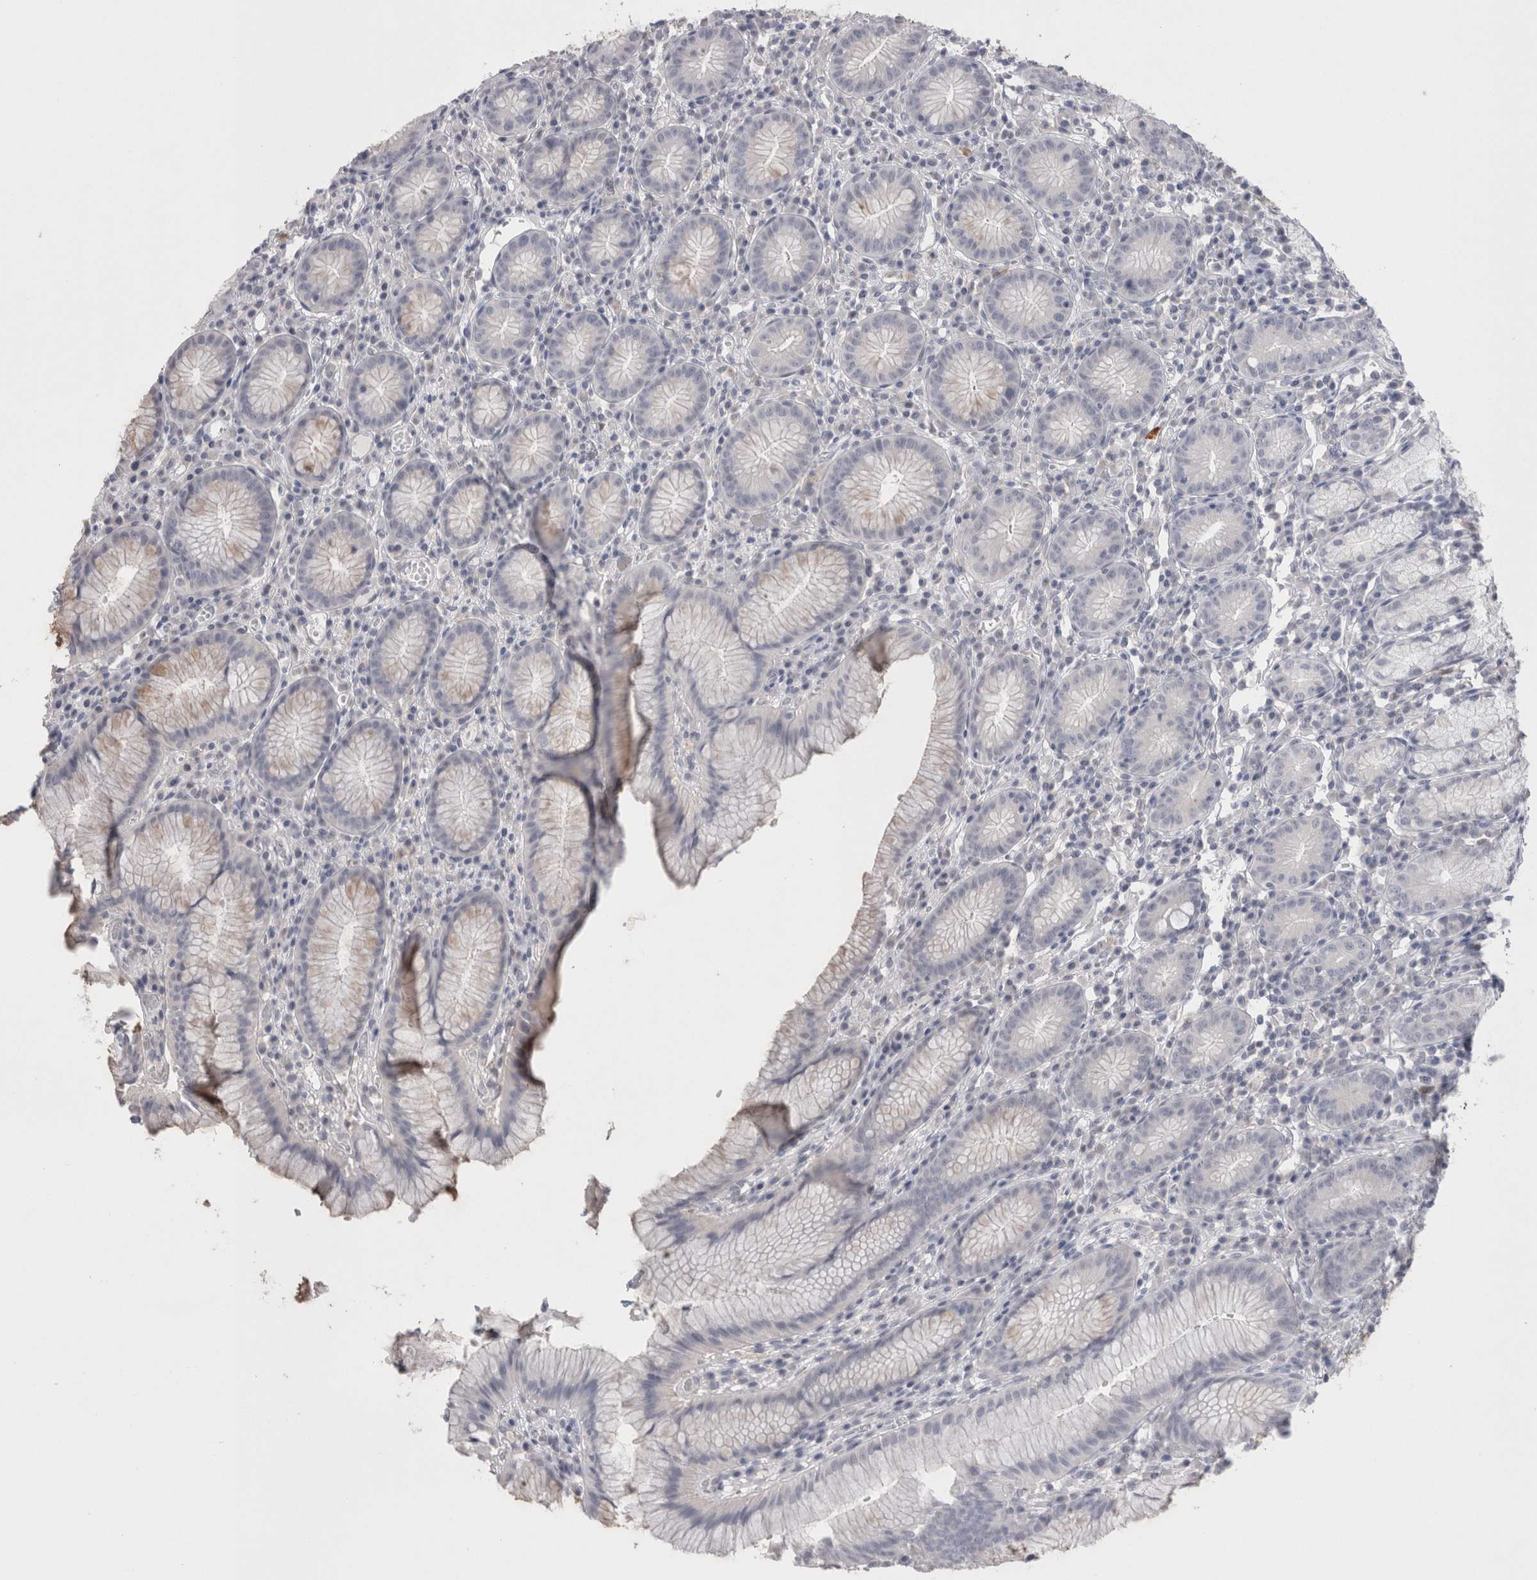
{"staining": {"intensity": "negative", "quantity": "none", "location": "none"}, "tissue": "stomach", "cell_type": "Glandular cells", "image_type": "normal", "snomed": [{"axis": "morphology", "description": "Normal tissue, NOS"}, {"axis": "topography", "description": "Stomach"}], "caption": "The photomicrograph exhibits no significant staining in glandular cells of stomach. (DAB (3,3'-diaminobenzidine) immunohistochemistry visualized using brightfield microscopy, high magnification).", "gene": "SUCNR1", "patient": {"sex": "male", "age": 55}}